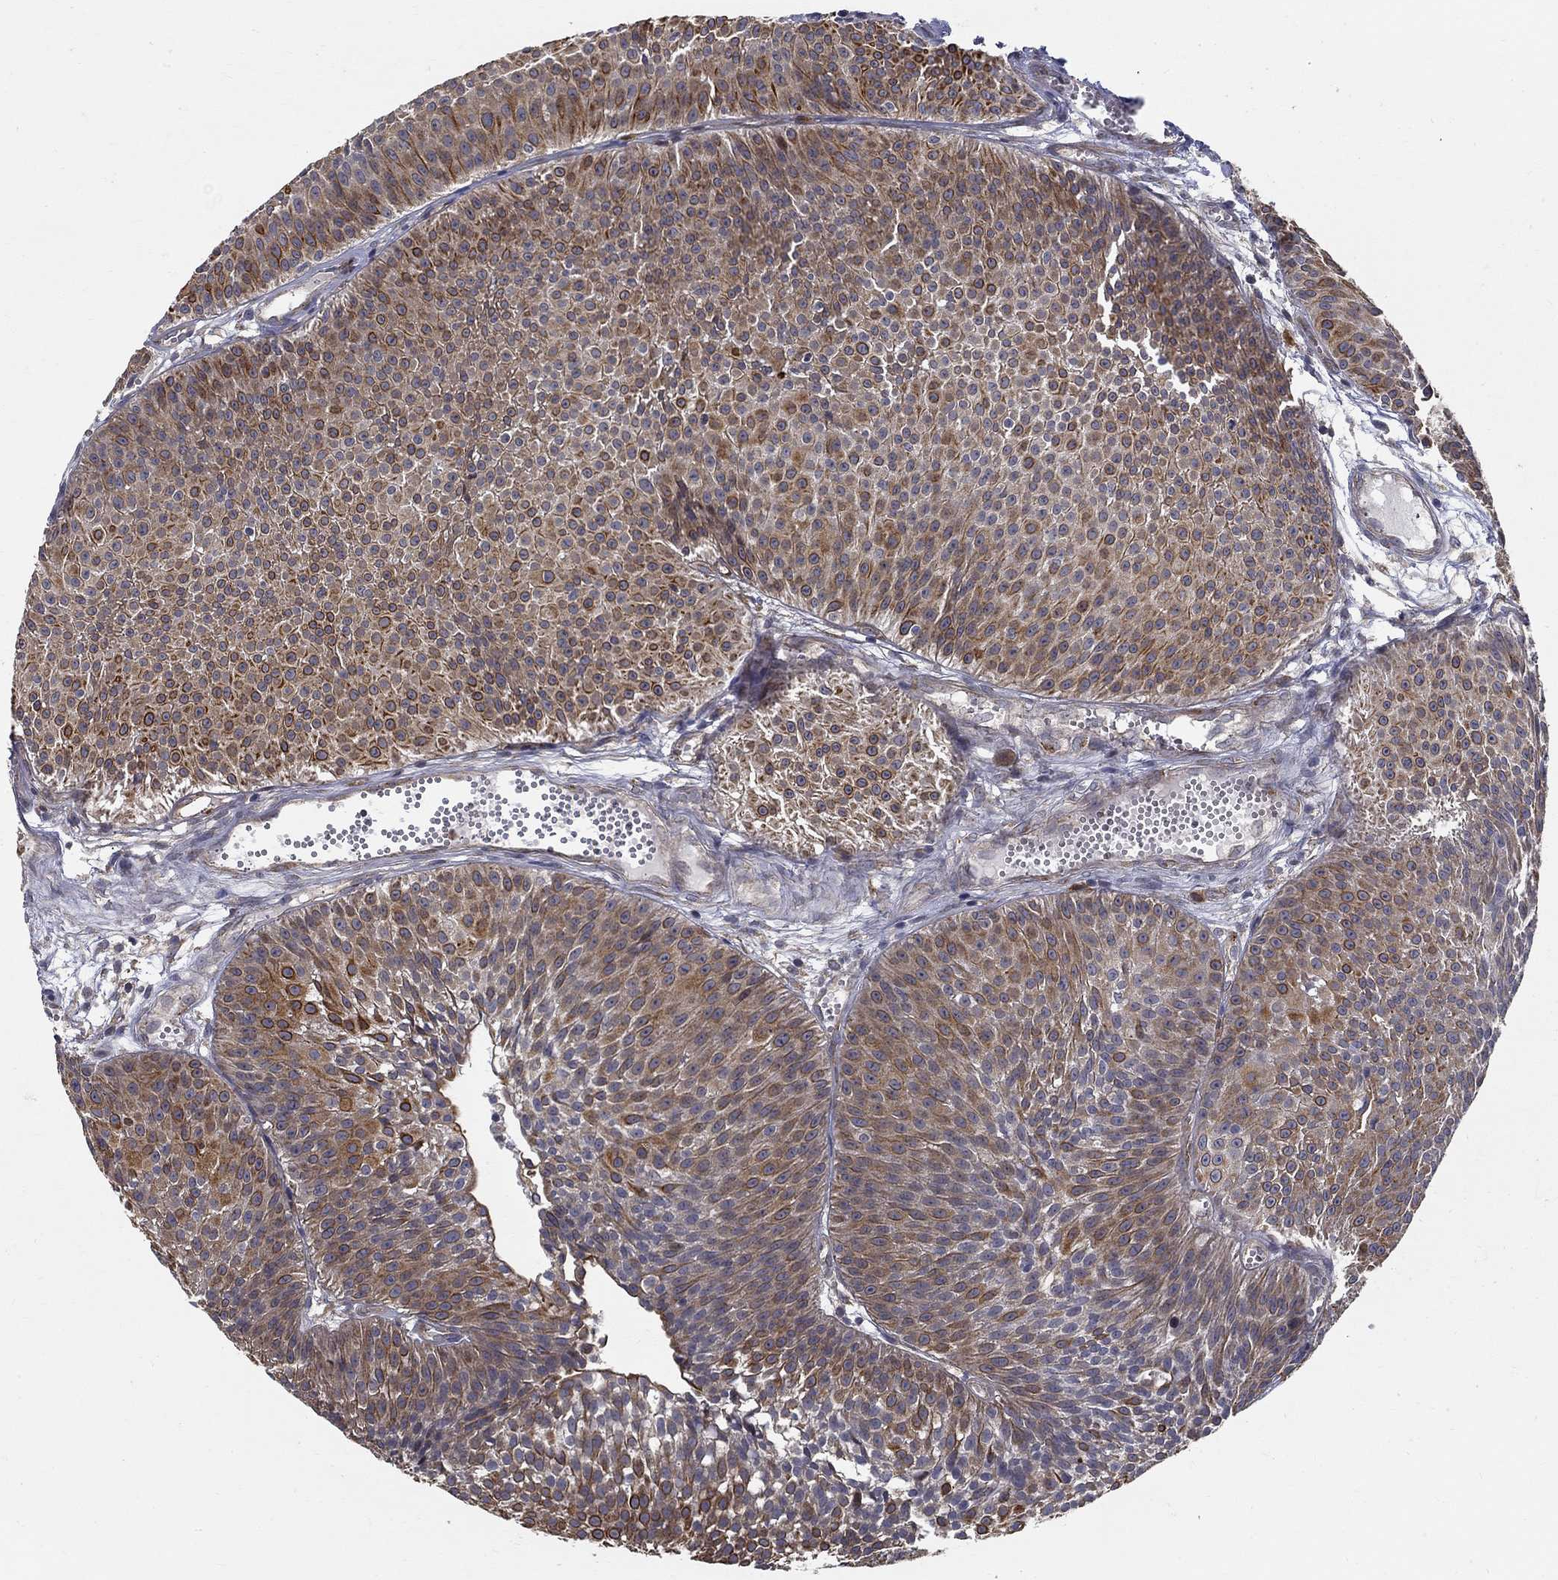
{"staining": {"intensity": "strong", "quantity": "25%-75%", "location": "cytoplasmic/membranous"}, "tissue": "urothelial cancer", "cell_type": "Tumor cells", "image_type": "cancer", "snomed": [{"axis": "morphology", "description": "Urothelial carcinoma, Low grade"}, {"axis": "topography", "description": "Urinary bladder"}], "caption": "Protein staining shows strong cytoplasmic/membranous positivity in about 25%-75% of tumor cells in low-grade urothelial carcinoma.", "gene": "ZNF594", "patient": {"sex": "male", "age": 63}}